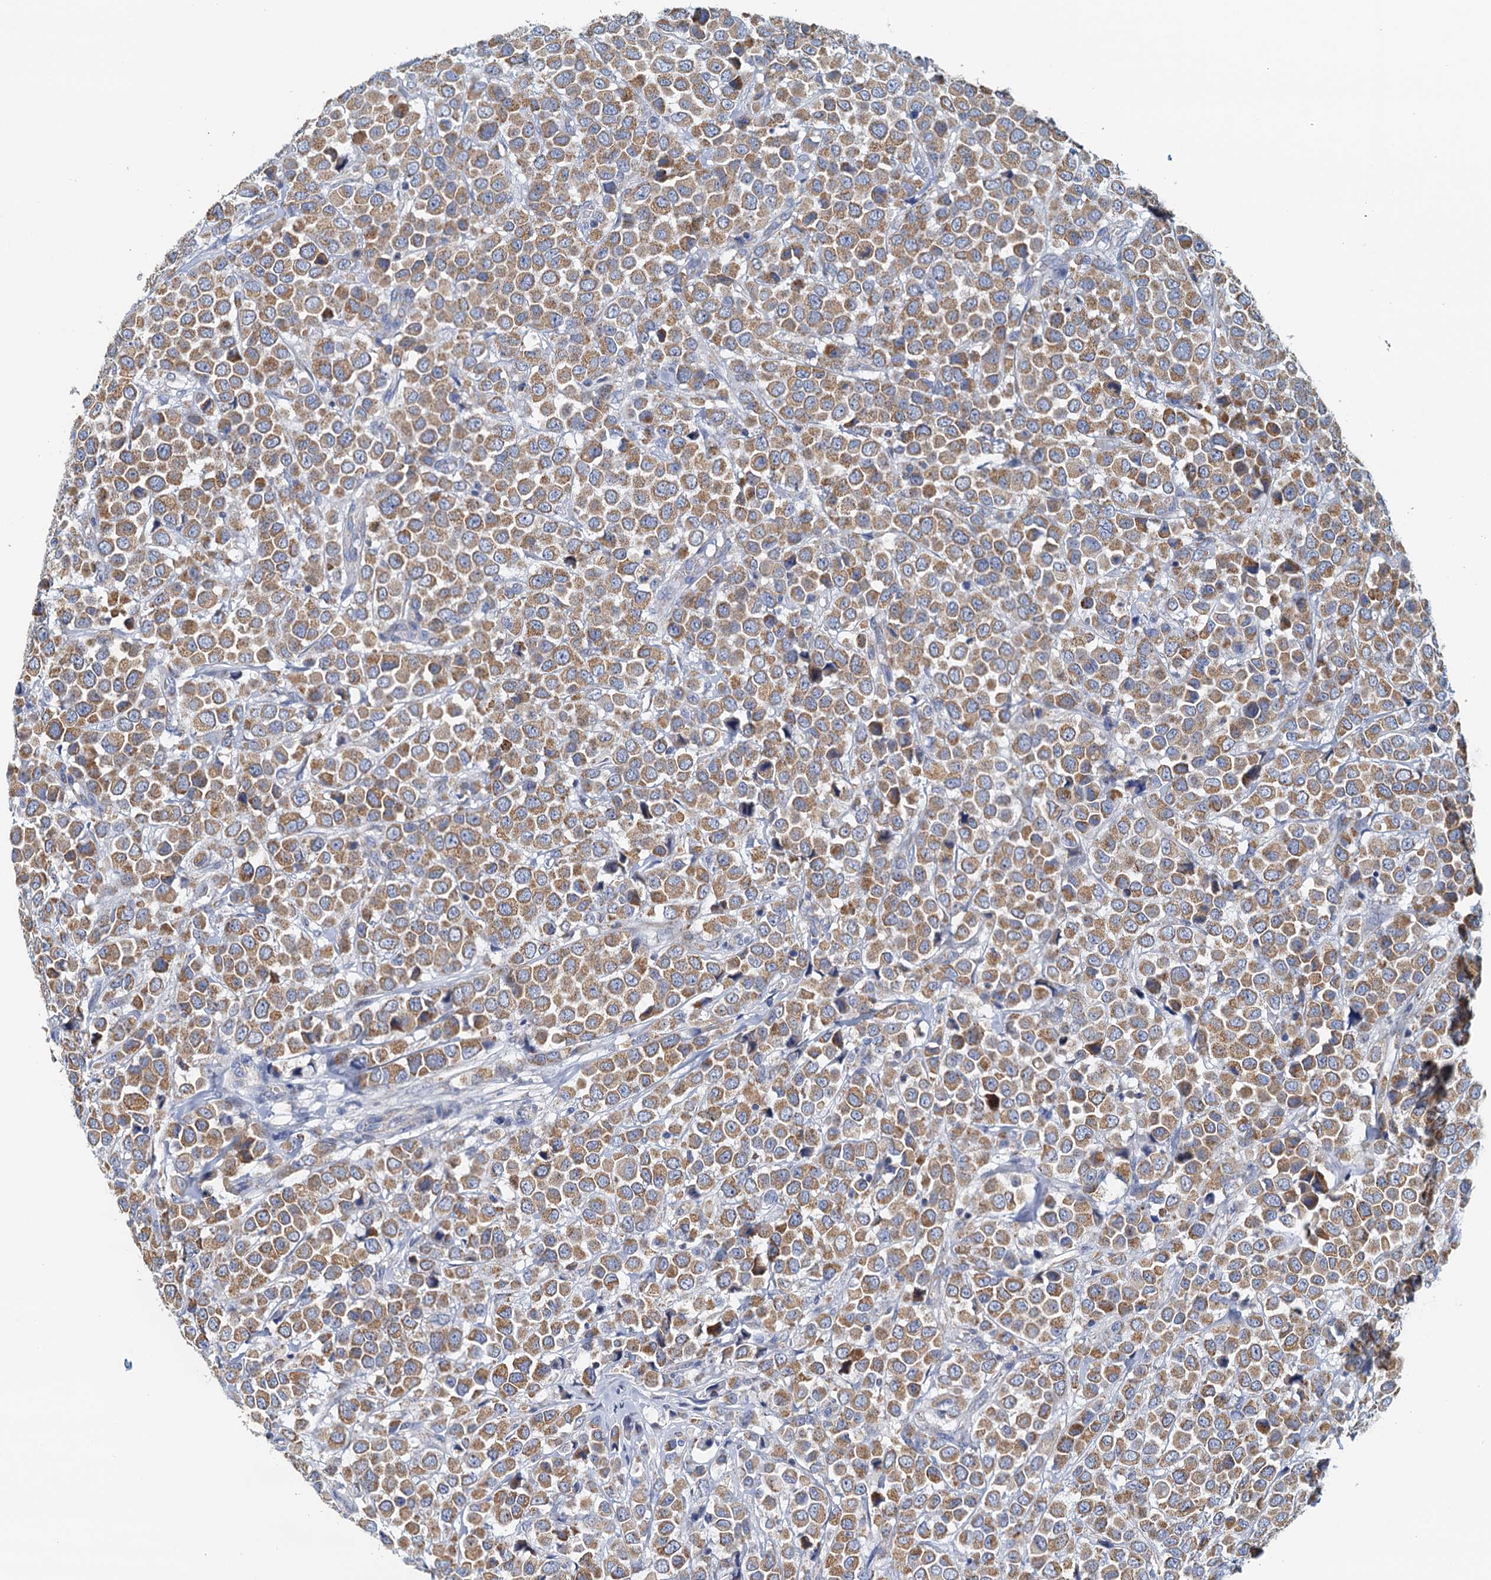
{"staining": {"intensity": "moderate", "quantity": ">75%", "location": "cytoplasmic/membranous"}, "tissue": "breast cancer", "cell_type": "Tumor cells", "image_type": "cancer", "snomed": [{"axis": "morphology", "description": "Duct carcinoma"}, {"axis": "topography", "description": "Breast"}], "caption": "Brown immunohistochemical staining in human breast infiltrating ductal carcinoma reveals moderate cytoplasmic/membranous staining in approximately >75% of tumor cells.", "gene": "POC1A", "patient": {"sex": "female", "age": 61}}